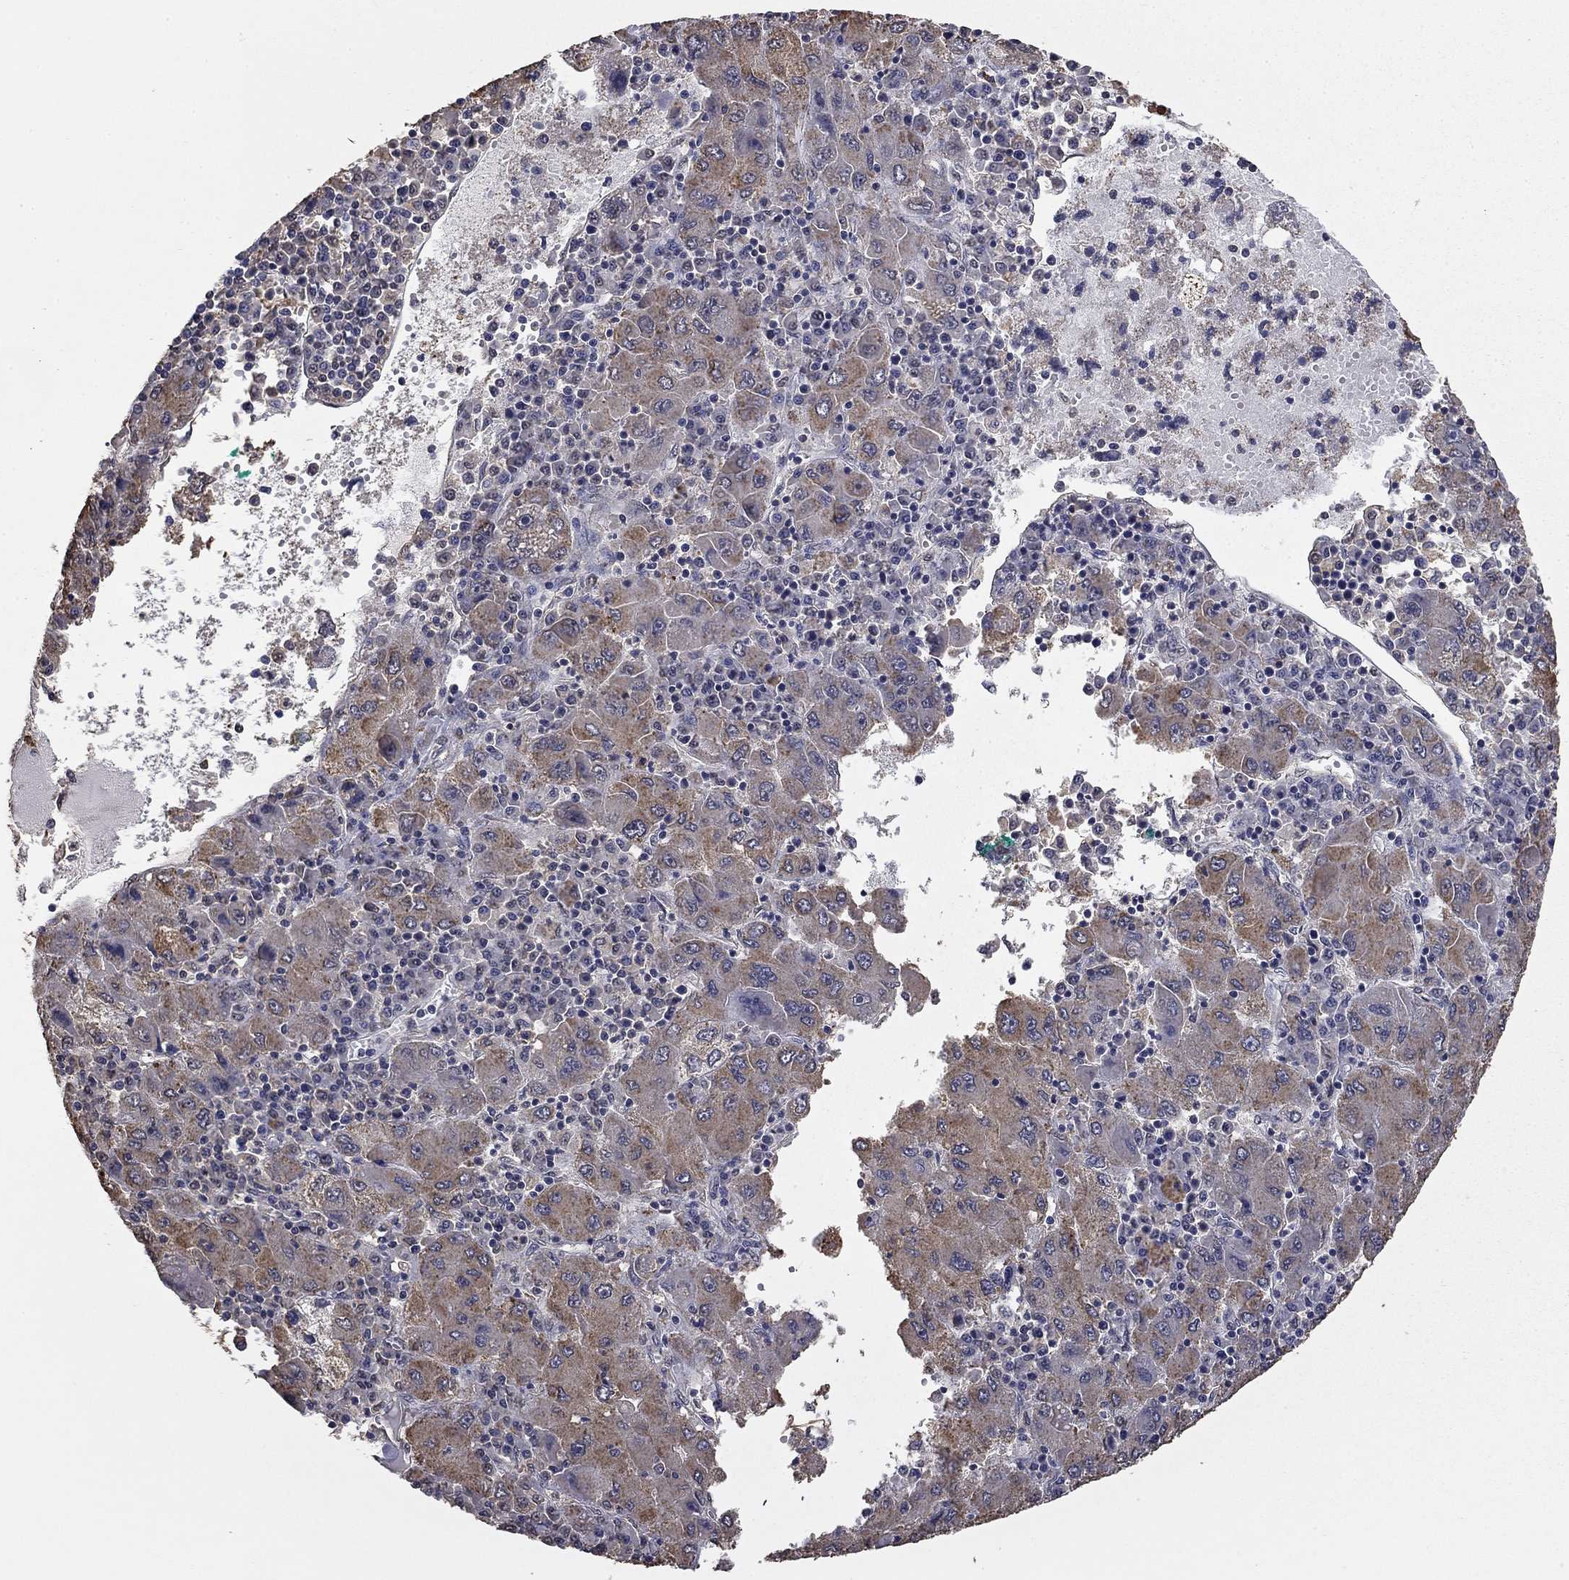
{"staining": {"intensity": "weak", "quantity": "25%-75%", "location": "cytoplasmic/membranous"}, "tissue": "liver cancer", "cell_type": "Tumor cells", "image_type": "cancer", "snomed": [{"axis": "morphology", "description": "Carcinoma, Hepatocellular, NOS"}, {"axis": "topography", "description": "Liver"}], "caption": "Approximately 25%-75% of tumor cells in human liver cancer (hepatocellular carcinoma) show weak cytoplasmic/membranous protein positivity as visualized by brown immunohistochemical staining.", "gene": "MFAP3L", "patient": {"sex": "male", "age": 75}}